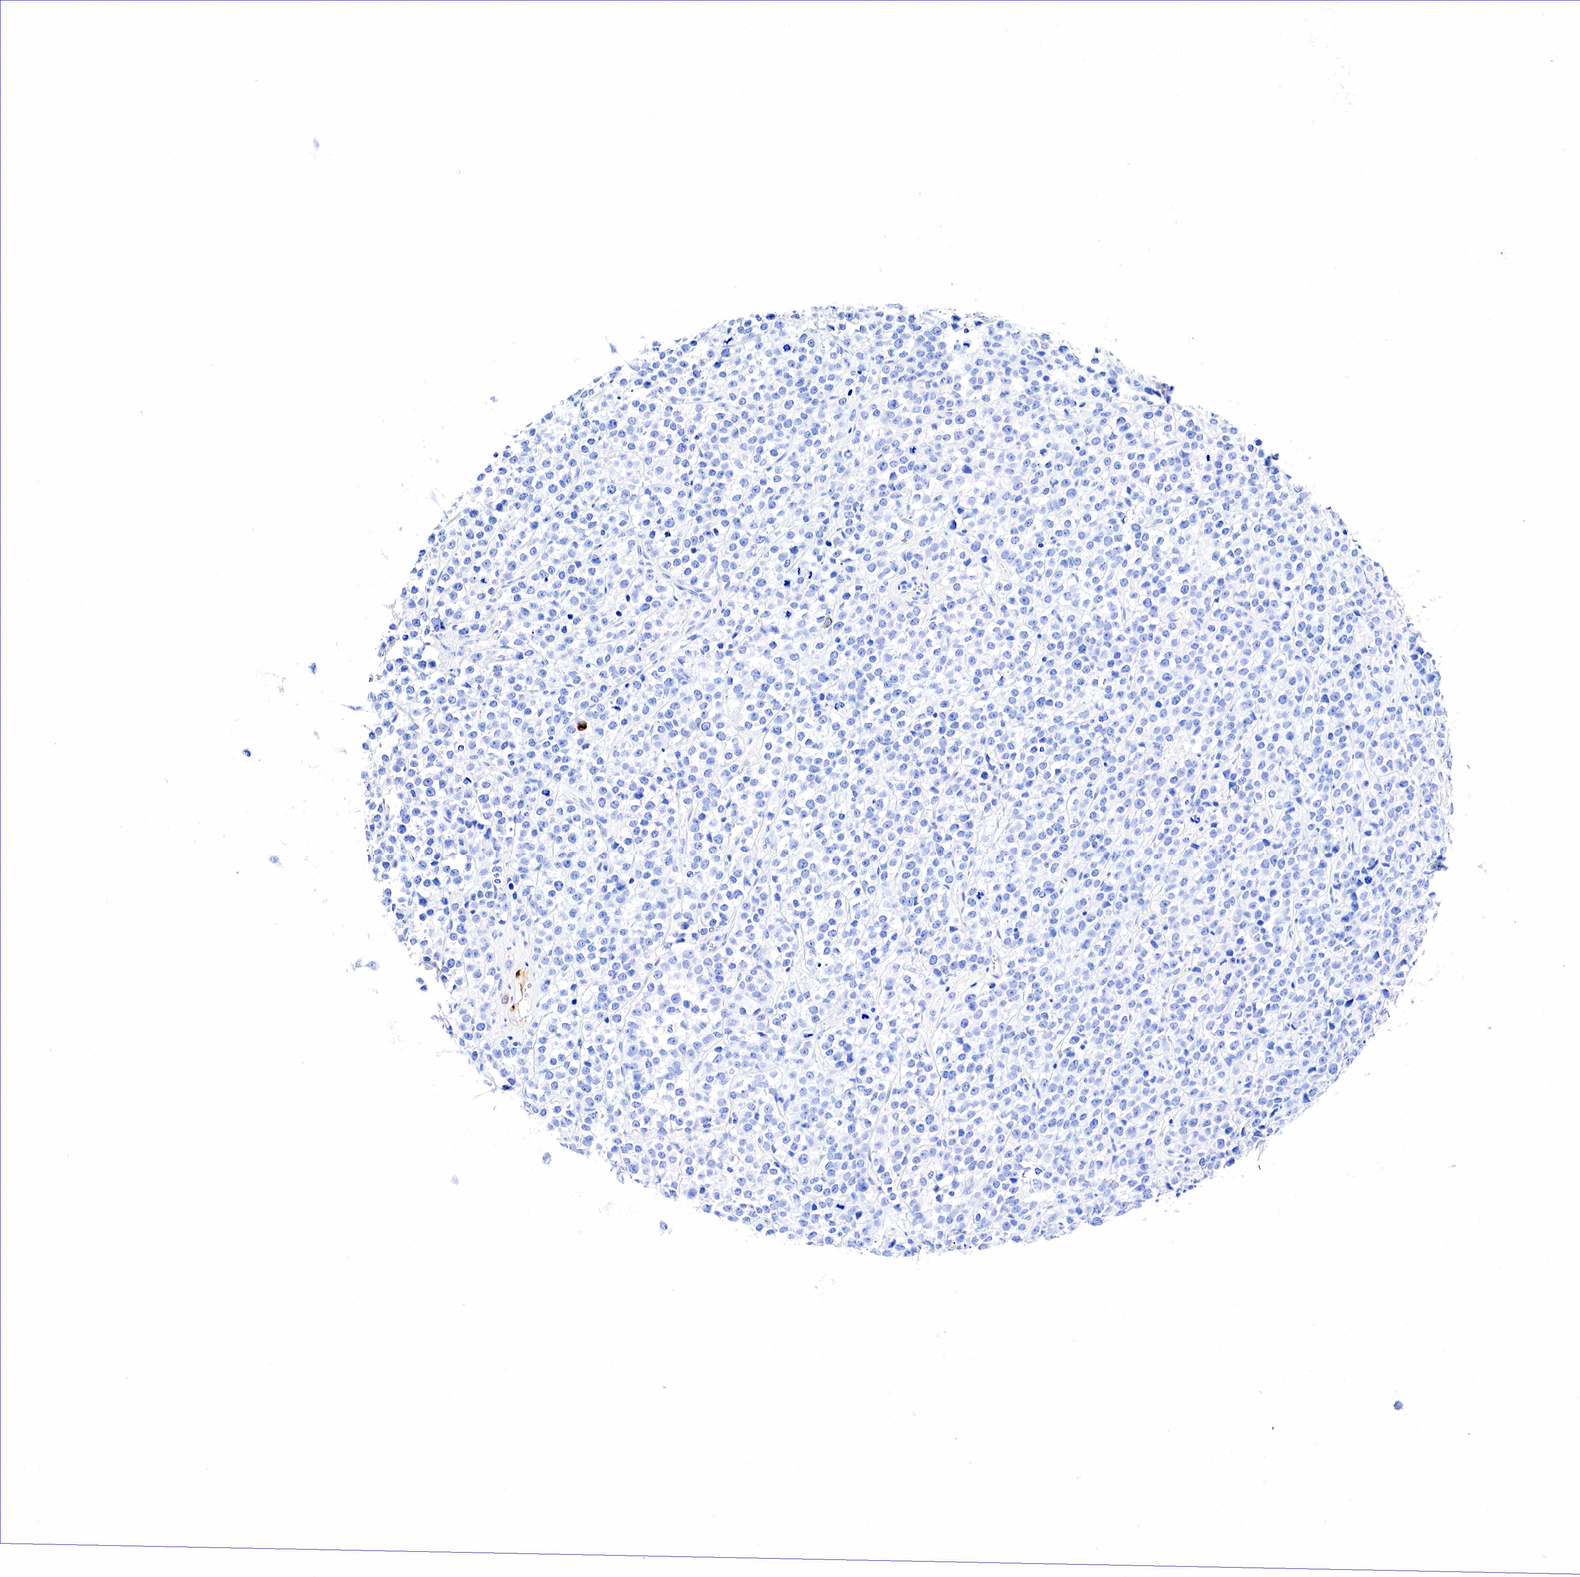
{"staining": {"intensity": "moderate", "quantity": "<25%", "location": "cytoplasmic/membranous"}, "tissue": "testis cancer", "cell_type": "Tumor cells", "image_type": "cancer", "snomed": [{"axis": "morphology", "description": "Seminoma, NOS"}, {"axis": "topography", "description": "Testis"}], "caption": "Immunohistochemistry (IHC) (DAB) staining of human seminoma (testis) reveals moderate cytoplasmic/membranous protein expression in about <25% of tumor cells.", "gene": "KRT18", "patient": {"sex": "male", "age": 25}}